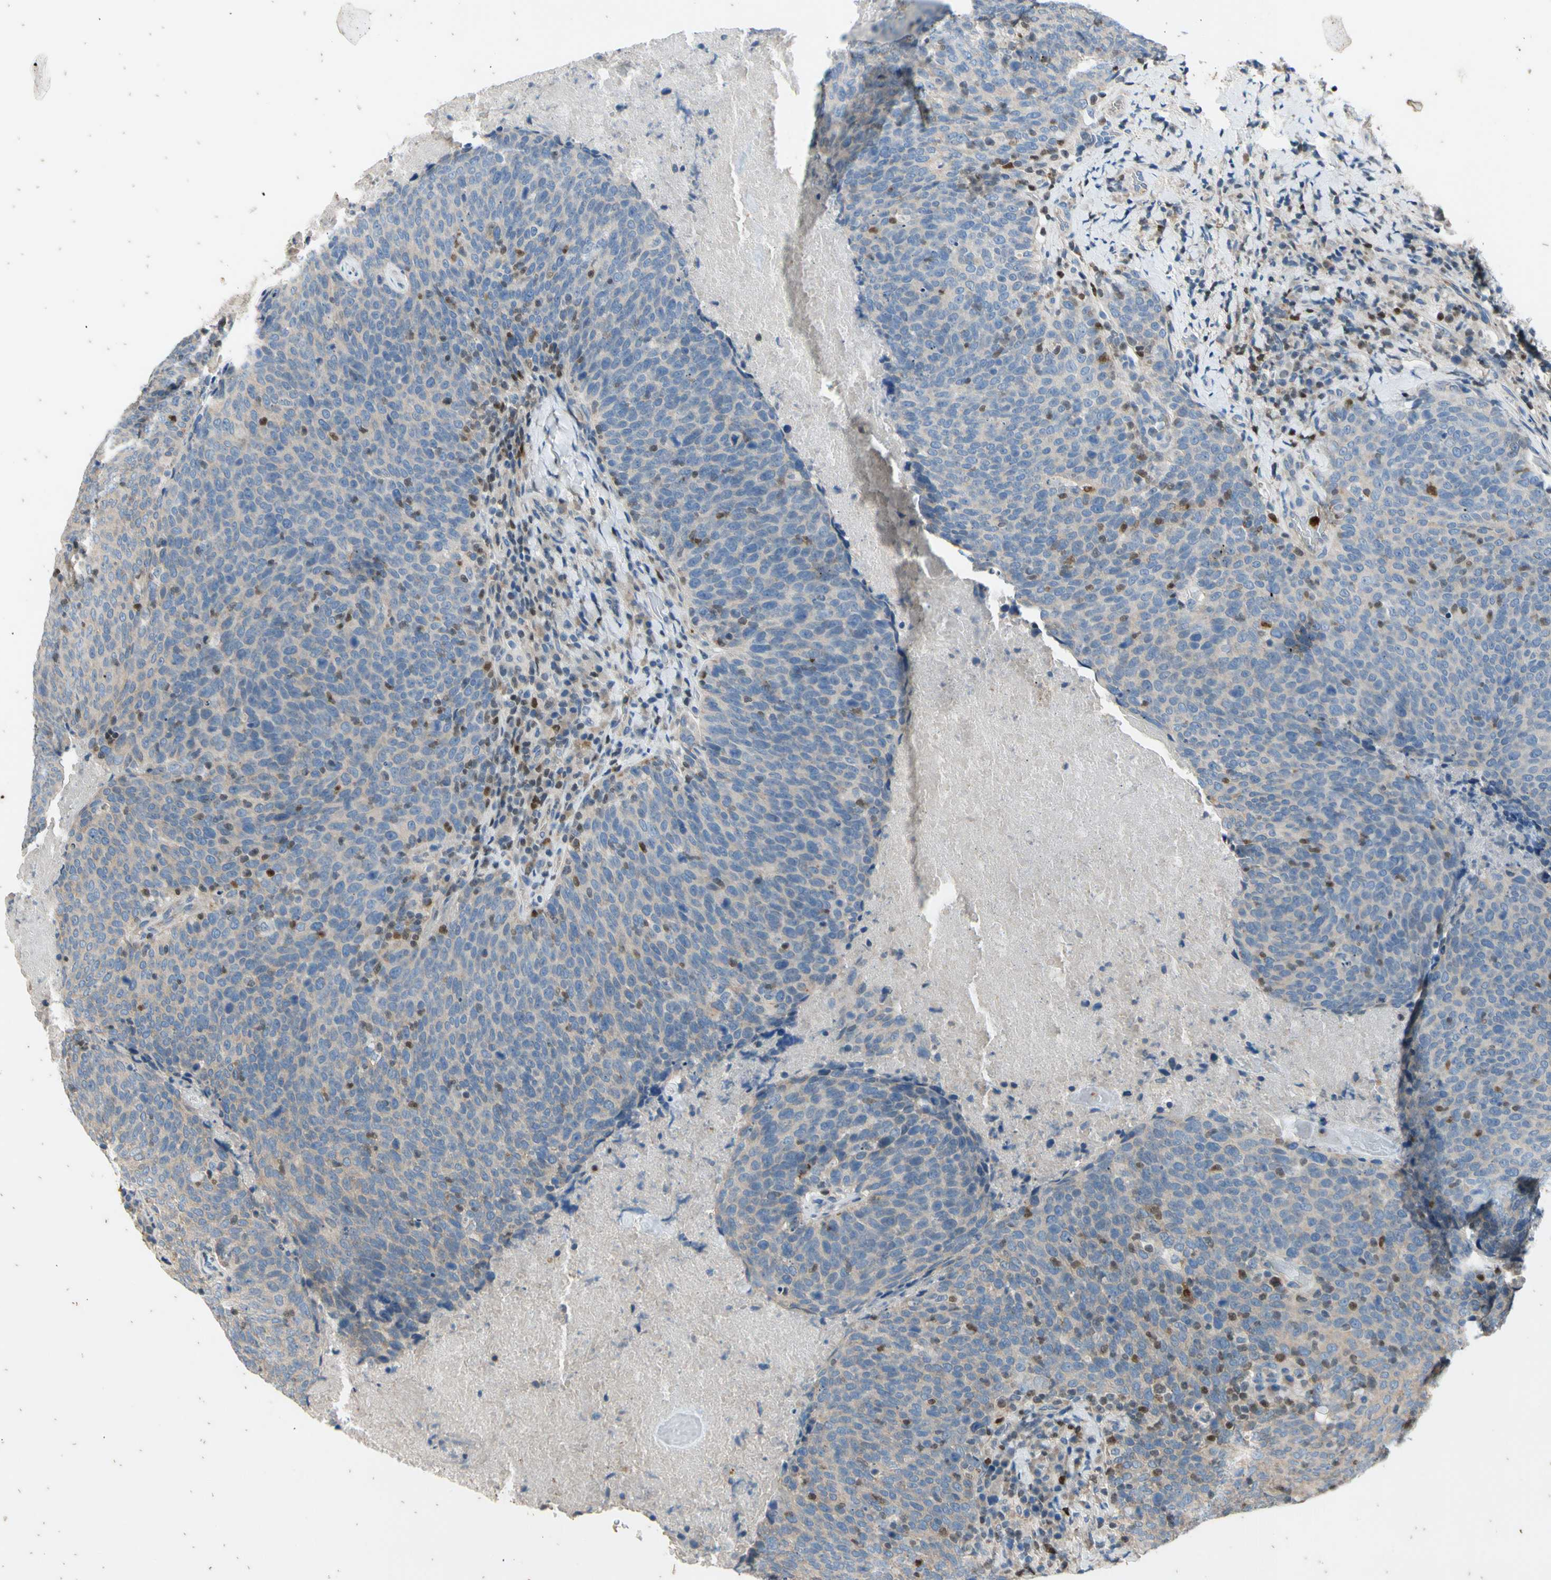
{"staining": {"intensity": "negative", "quantity": "none", "location": "none"}, "tissue": "head and neck cancer", "cell_type": "Tumor cells", "image_type": "cancer", "snomed": [{"axis": "morphology", "description": "Squamous cell carcinoma, NOS"}, {"axis": "morphology", "description": "Squamous cell carcinoma, metastatic, NOS"}, {"axis": "topography", "description": "Lymph node"}, {"axis": "topography", "description": "Head-Neck"}], "caption": "Immunohistochemistry of human head and neck cancer (squamous cell carcinoma) reveals no expression in tumor cells.", "gene": "TBX21", "patient": {"sex": "male", "age": 62}}